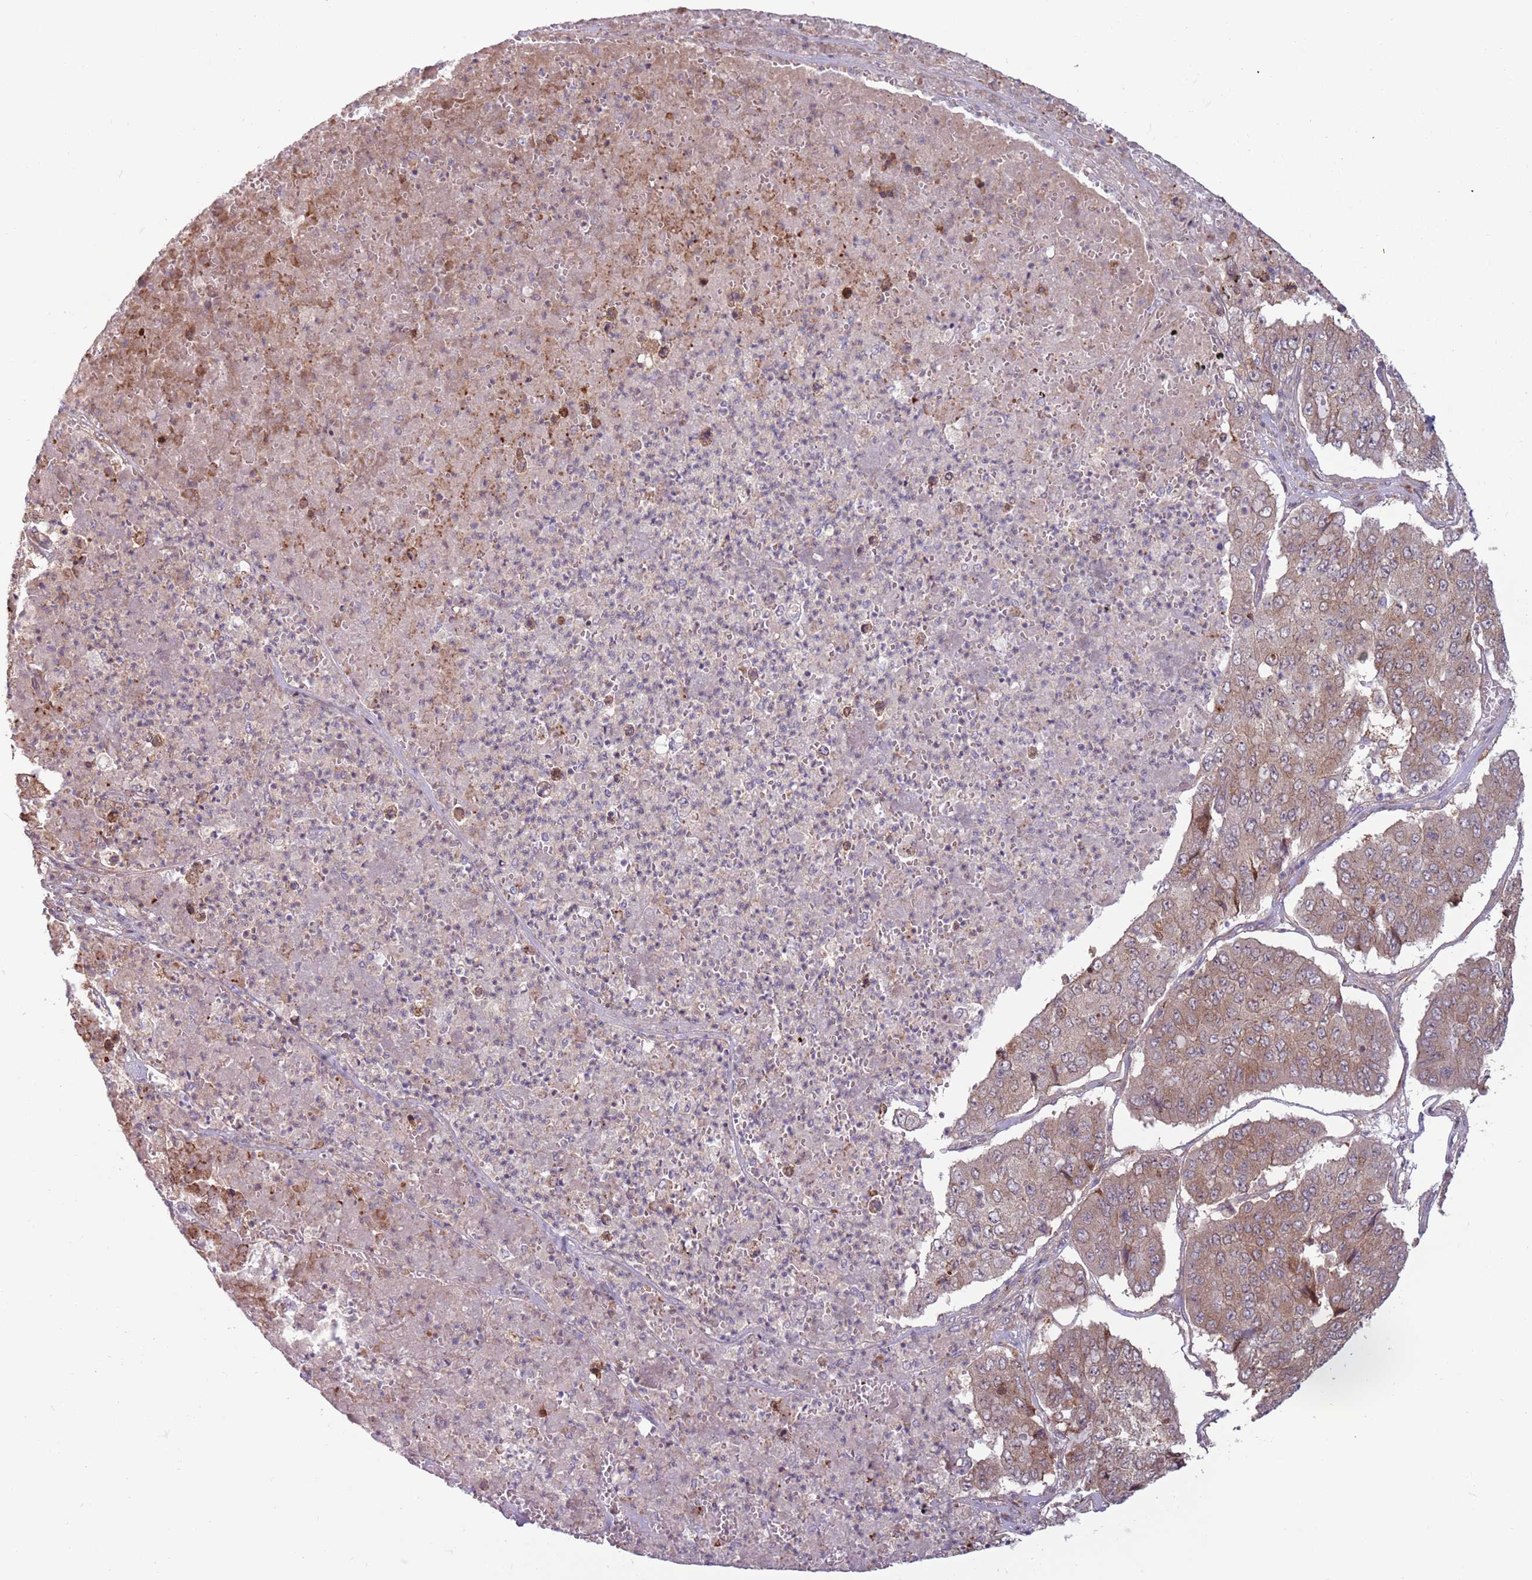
{"staining": {"intensity": "moderate", "quantity": ">75%", "location": "cytoplasmic/membranous"}, "tissue": "pancreatic cancer", "cell_type": "Tumor cells", "image_type": "cancer", "snomed": [{"axis": "morphology", "description": "Adenocarcinoma, NOS"}, {"axis": "topography", "description": "Pancreas"}], "caption": "Moderate cytoplasmic/membranous expression for a protein is identified in about >75% of tumor cells of pancreatic cancer using IHC.", "gene": "CCDC150", "patient": {"sex": "male", "age": 50}}